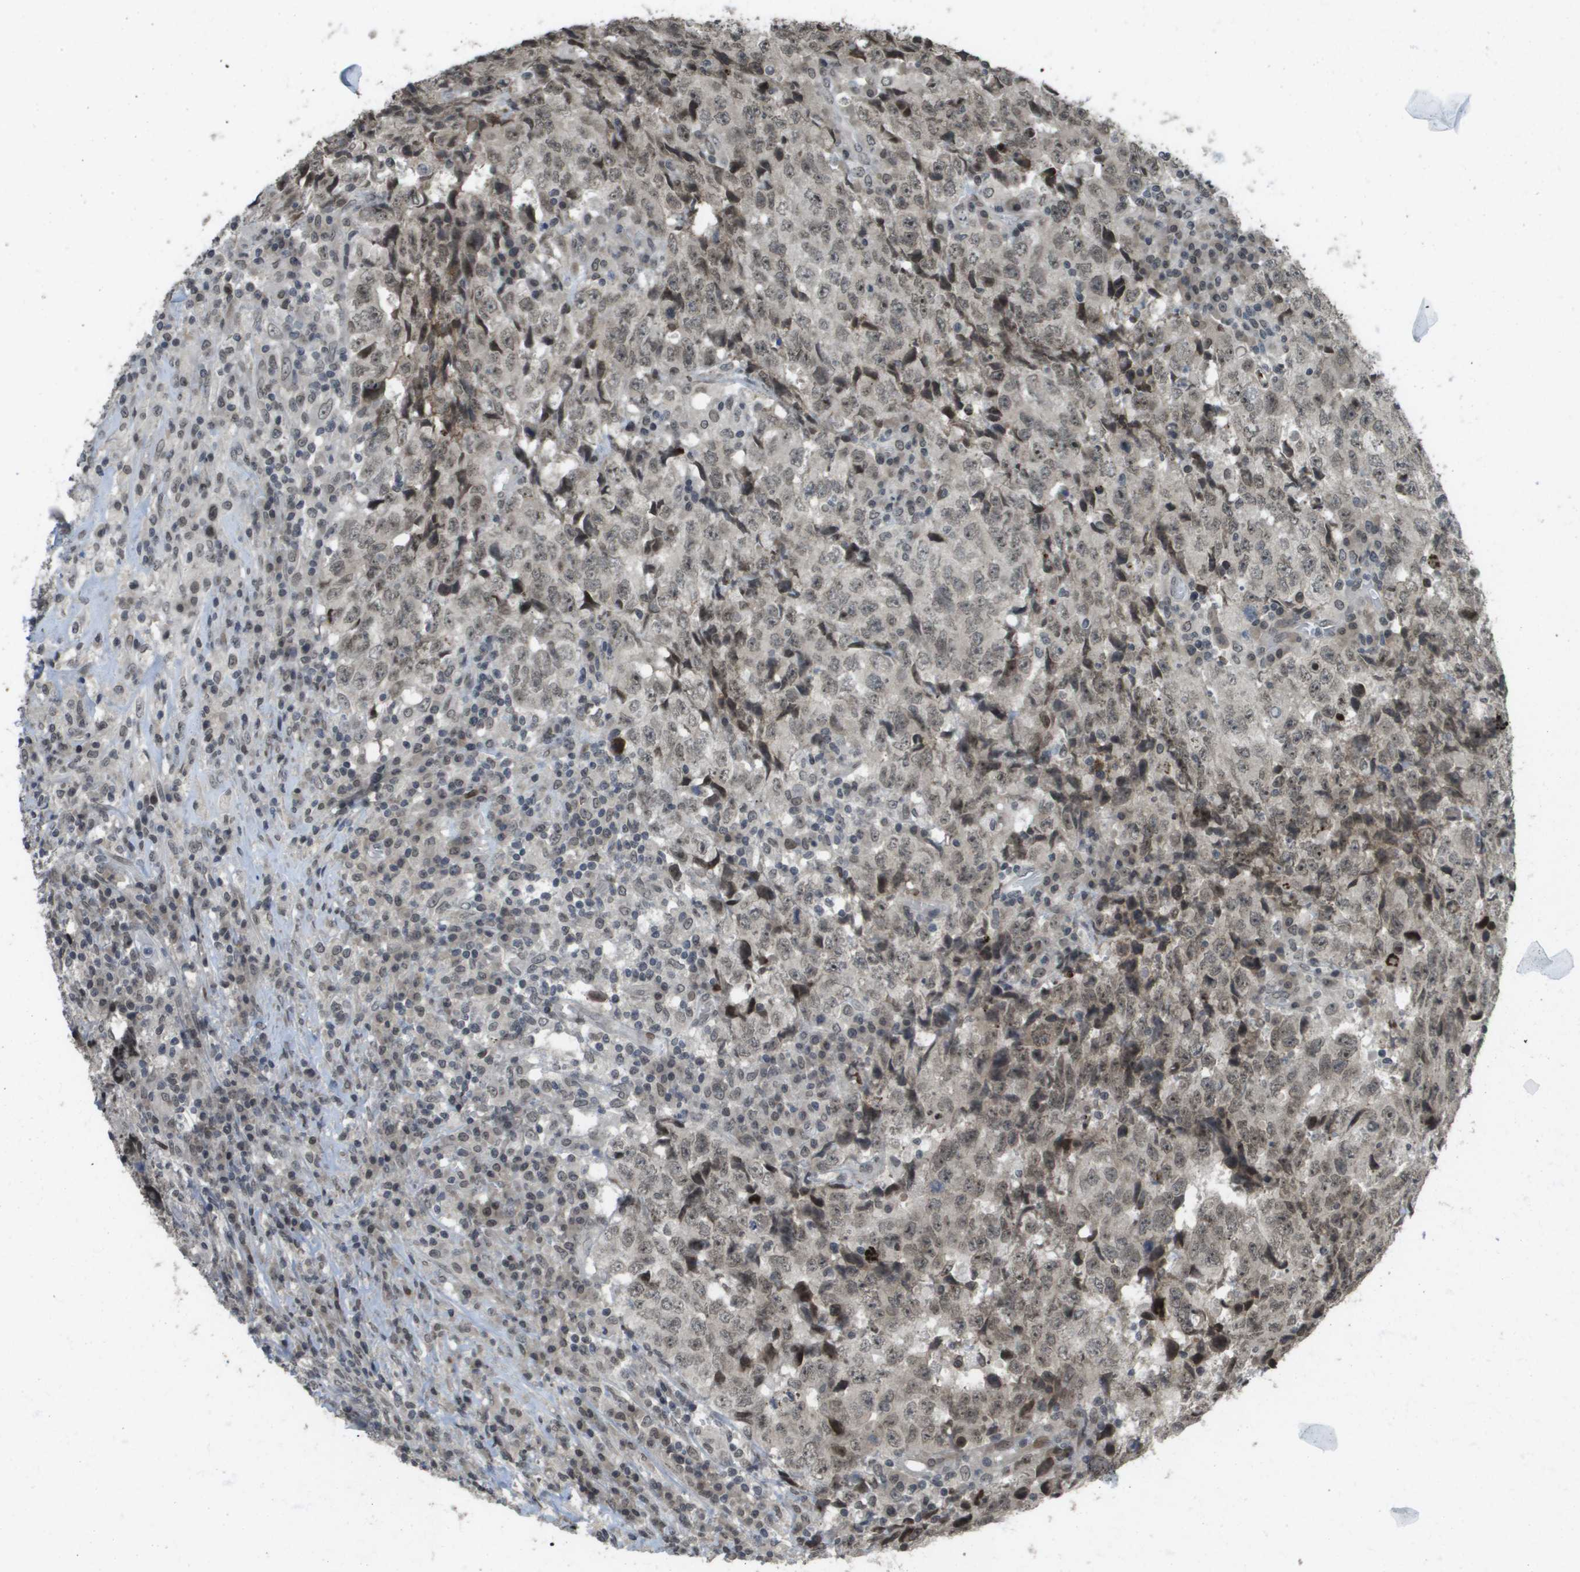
{"staining": {"intensity": "weak", "quantity": ">75%", "location": "nuclear"}, "tissue": "testis cancer", "cell_type": "Tumor cells", "image_type": "cancer", "snomed": [{"axis": "morphology", "description": "Necrosis, NOS"}, {"axis": "morphology", "description": "Carcinoma, Embryonal, NOS"}, {"axis": "topography", "description": "Testis"}], "caption": "IHC staining of testis embryonal carcinoma, which demonstrates low levels of weak nuclear staining in about >75% of tumor cells indicating weak nuclear protein positivity. The staining was performed using DAB (brown) for protein detection and nuclei were counterstained in hematoxylin (blue).", "gene": "KAT5", "patient": {"sex": "male", "age": 19}}